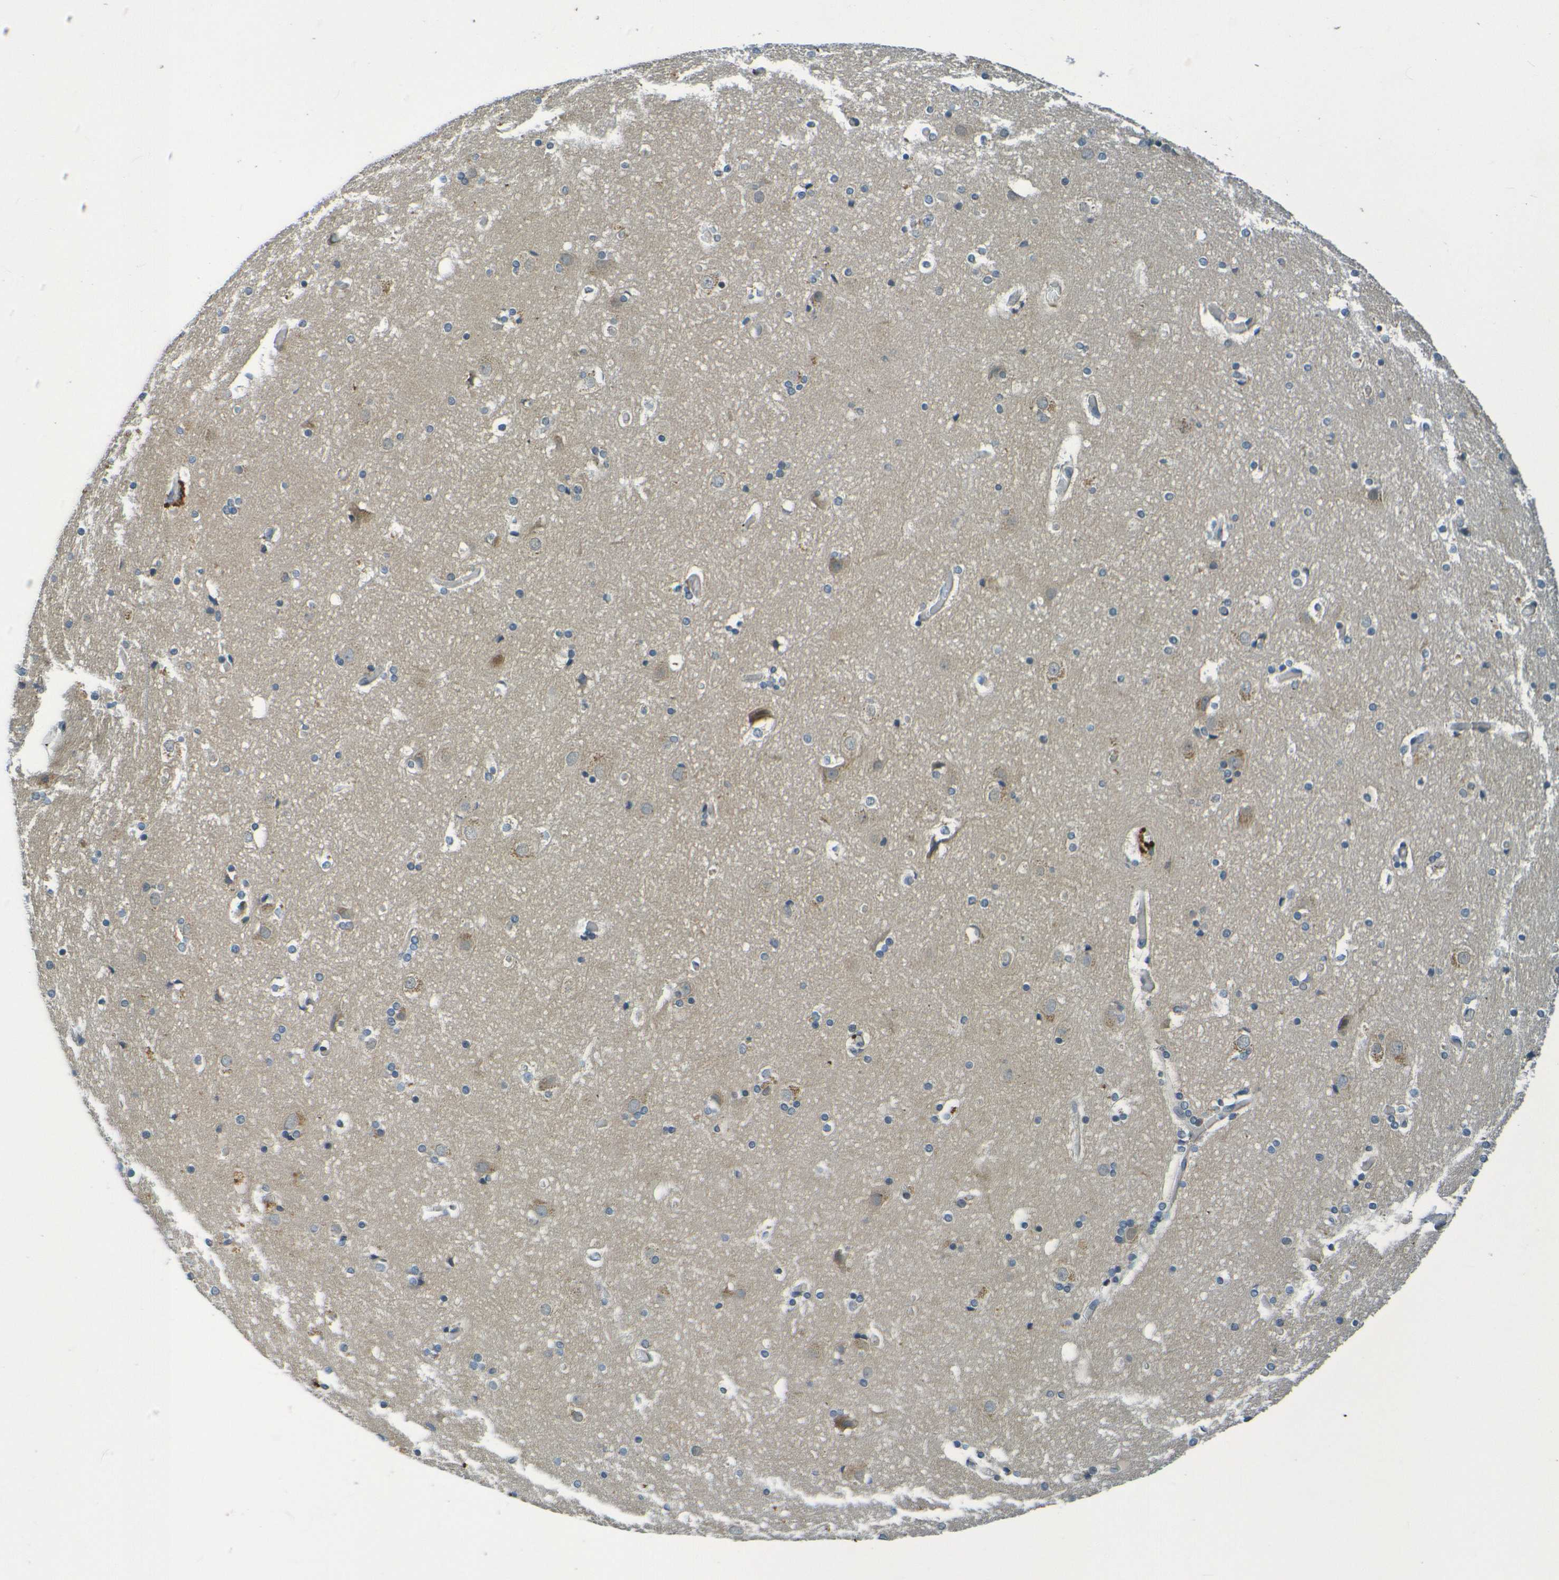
{"staining": {"intensity": "negative", "quantity": "none", "location": "none"}, "tissue": "cerebral cortex", "cell_type": "Endothelial cells", "image_type": "normal", "snomed": [{"axis": "morphology", "description": "Normal tissue, NOS"}, {"axis": "topography", "description": "Cerebral cortex"}], "caption": "Immunohistochemistry of normal cerebral cortex demonstrates no staining in endothelial cells. The staining is performed using DAB (3,3'-diaminobenzidine) brown chromogen with nuclei counter-stained in using hematoxylin.", "gene": "CYP4F2", "patient": {"sex": "male", "age": 57}}